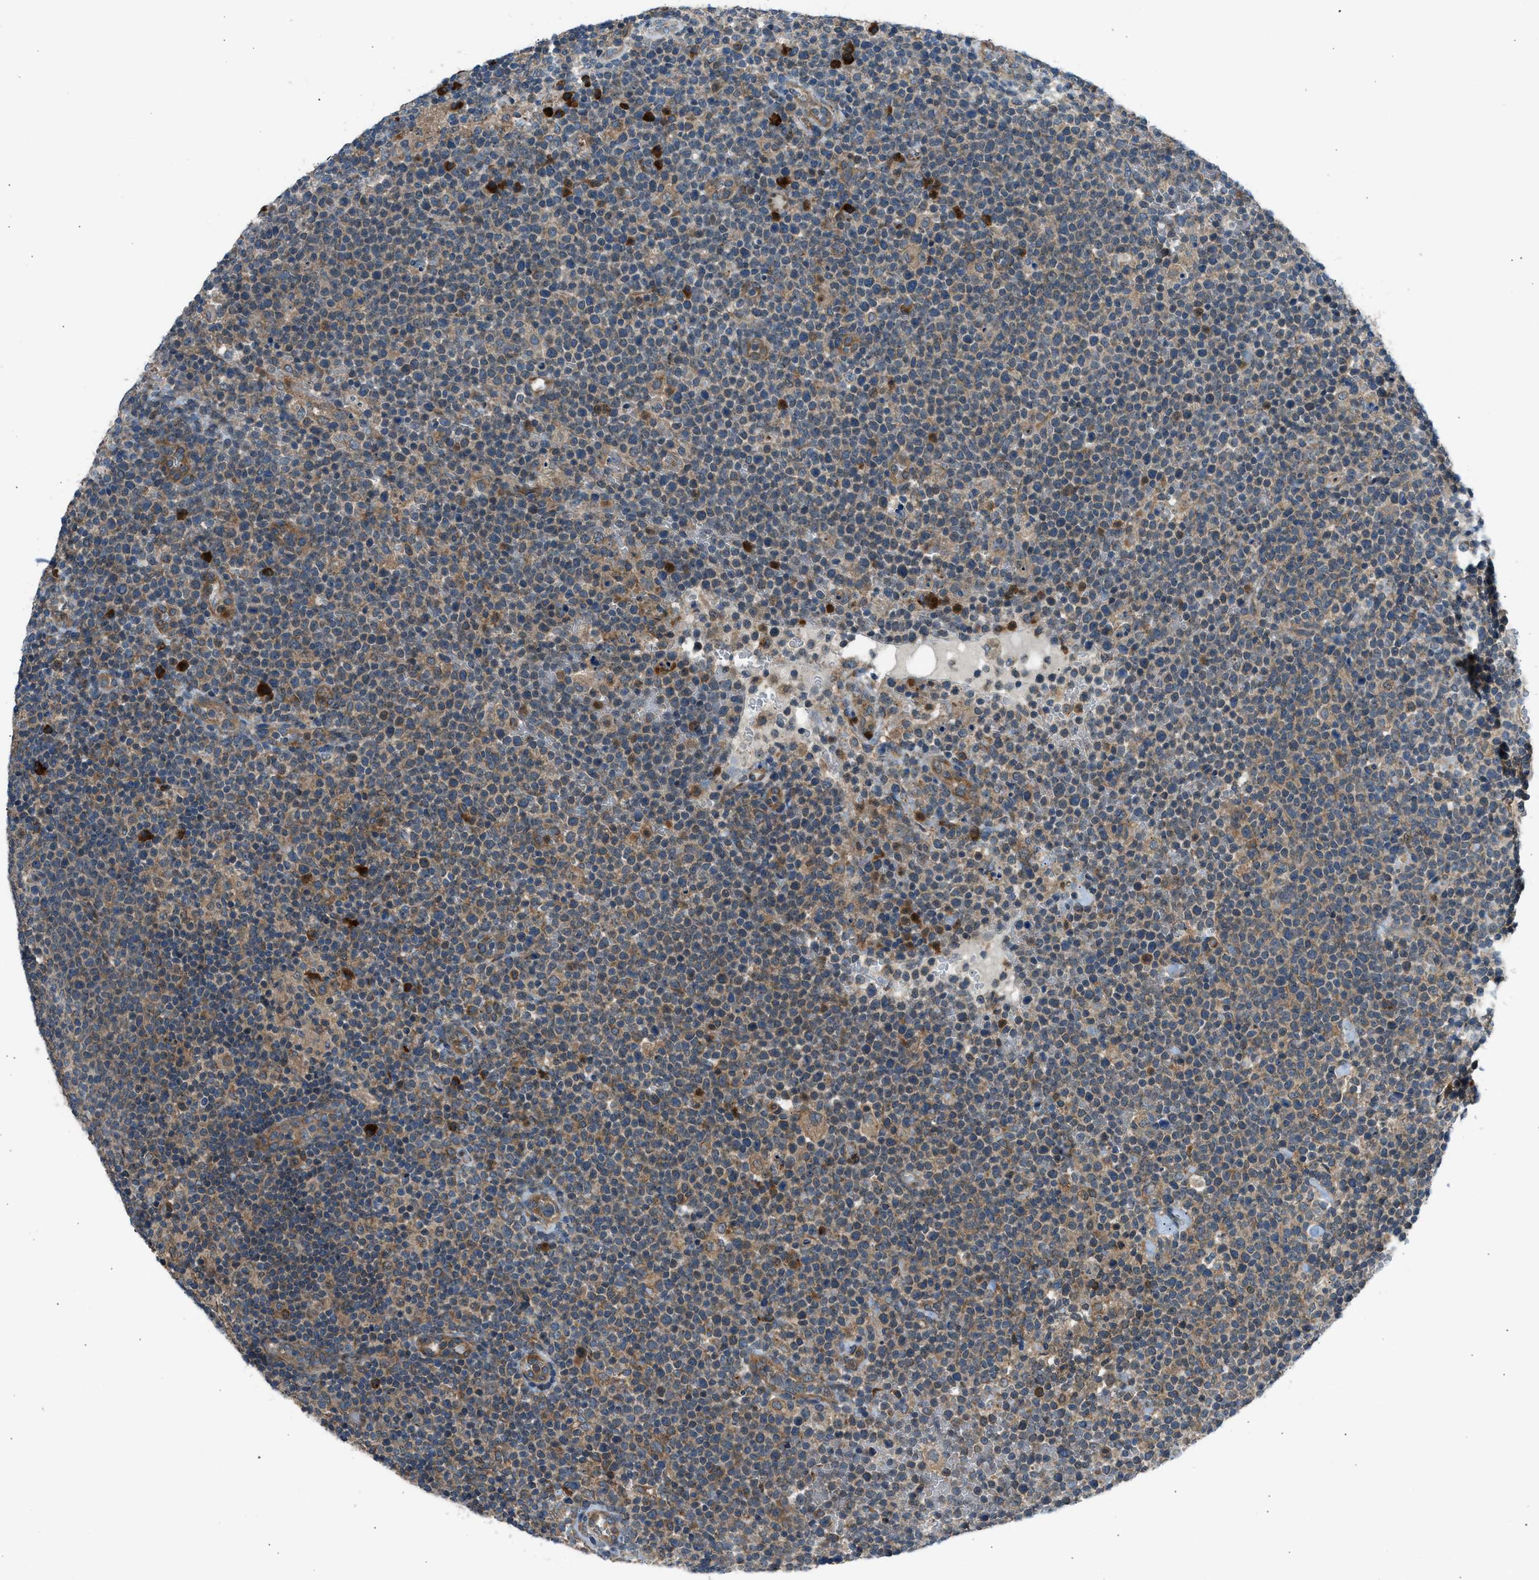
{"staining": {"intensity": "moderate", "quantity": "25%-75%", "location": "cytoplasmic/membranous"}, "tissue": "lymphoma", "cell_type": "Tumor cells", "image_type": "cancer", "snomed": [{"axis": "morphology", "description": "Malignant lymphoma, non-Hodgkin's type, High grade"}, {"axis": "topography", "description": "Lymph node"}], "caption": "Tumor cells exhibit medium levels of moderate cytoplasmic/membranous positivity in approximately 25%-75% of cells in lymphoma.", "gene": "EDARADD", "patient": {"sex": "male", "age": 61}}